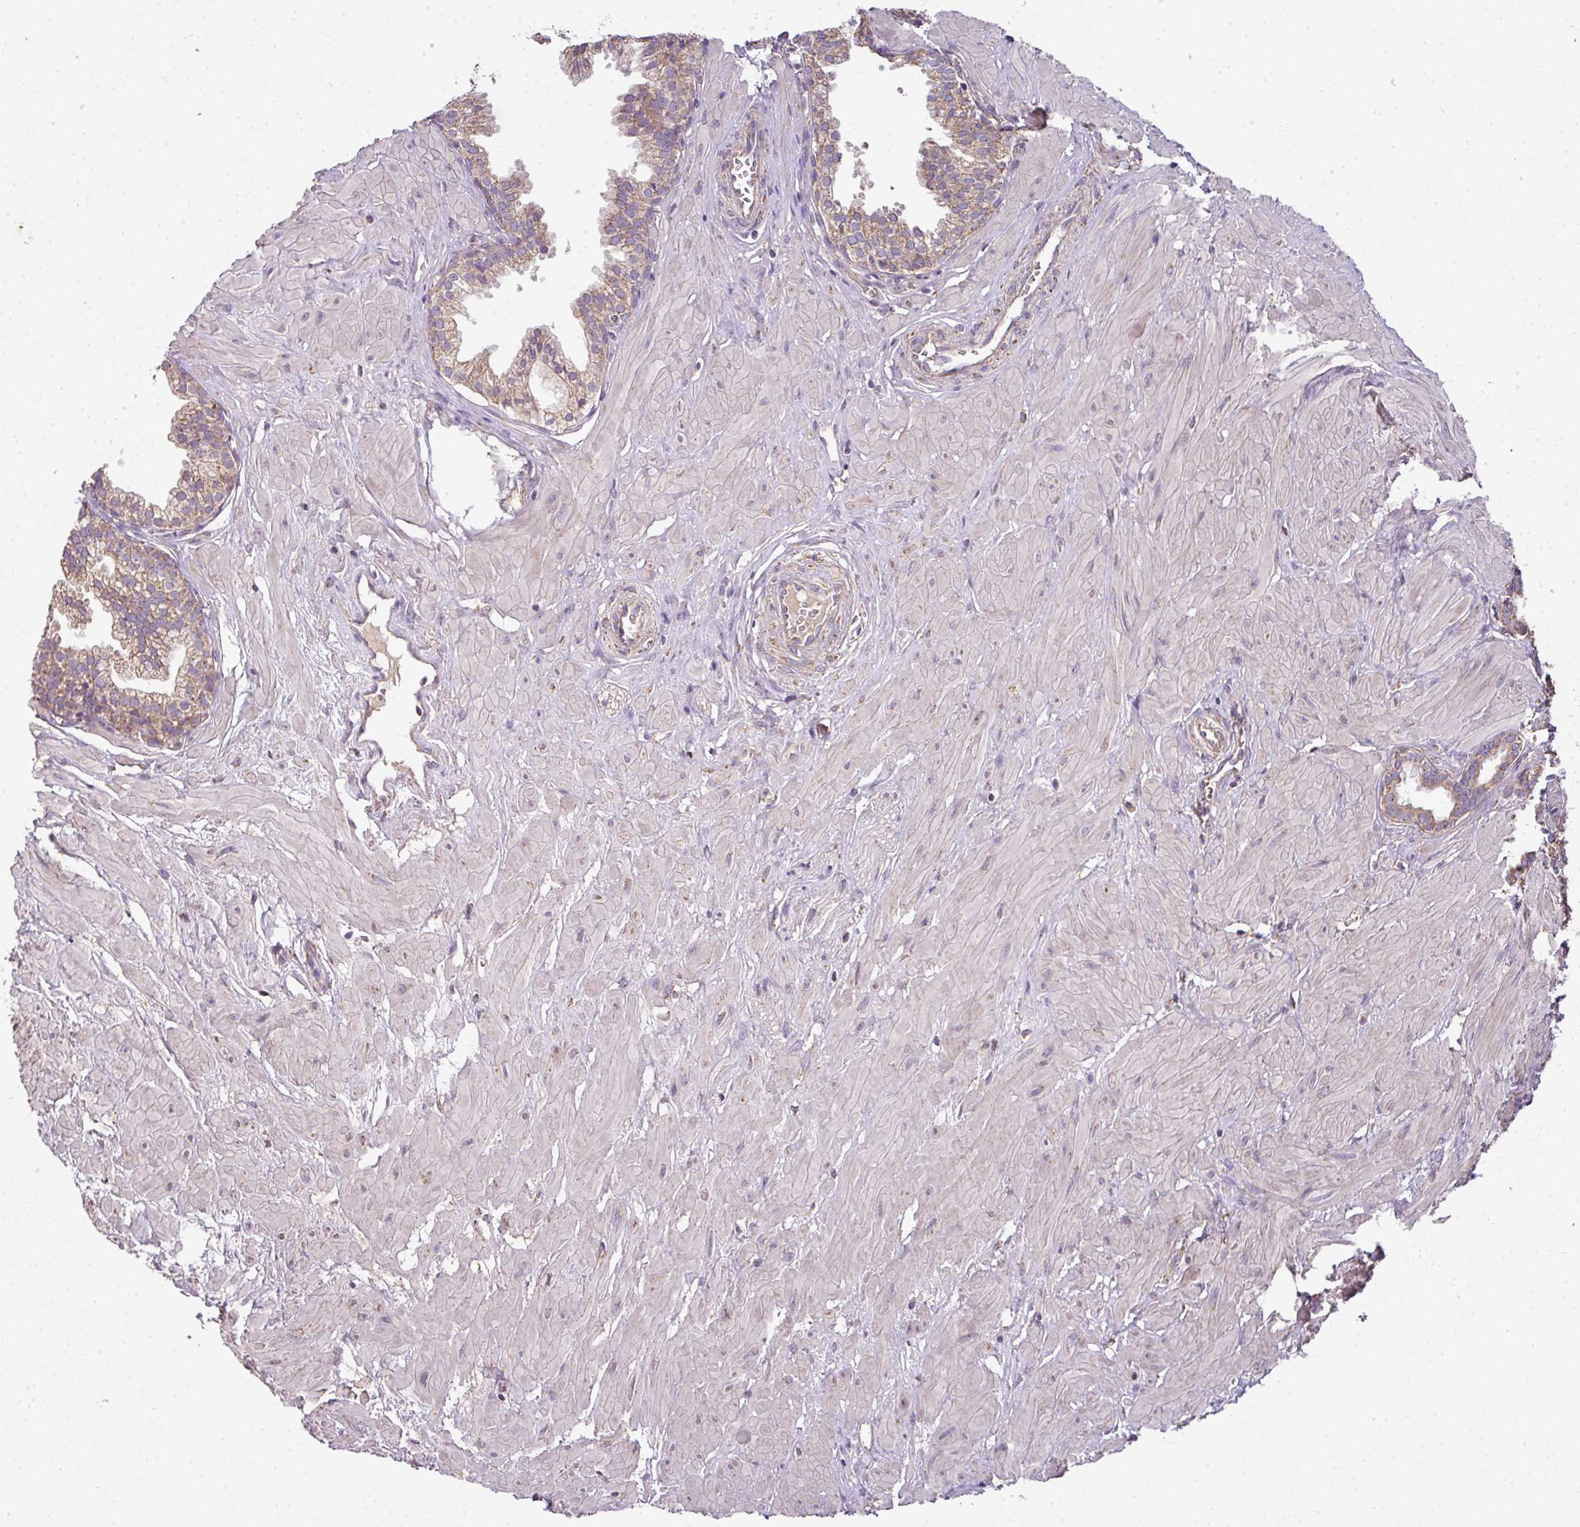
{"staining": {"intensity": "moderate", "quantity": "25%-75%", "location": "cytoplasmic/membranous"}, "tissue": "prostate", "cell_type": "Glandular cells", "image_type": "normal", "snomed": [{"axis": "morphology", "description": "Normal tissue, NOS"}, {"axis": "topography", "description": "Prostate"}, {"axis": "topography", "description": "Peripheral nerve tissue"}], "caption": "This image shows normal prostate stained with IHC to label a protein in brown. The cytoplasmic/membranous of glandular cells show moderate positivity for the protein. Nuclei are counter-stained blue.", "gene": "PALS2", "patient": {"sex": "male", "age": 55}}